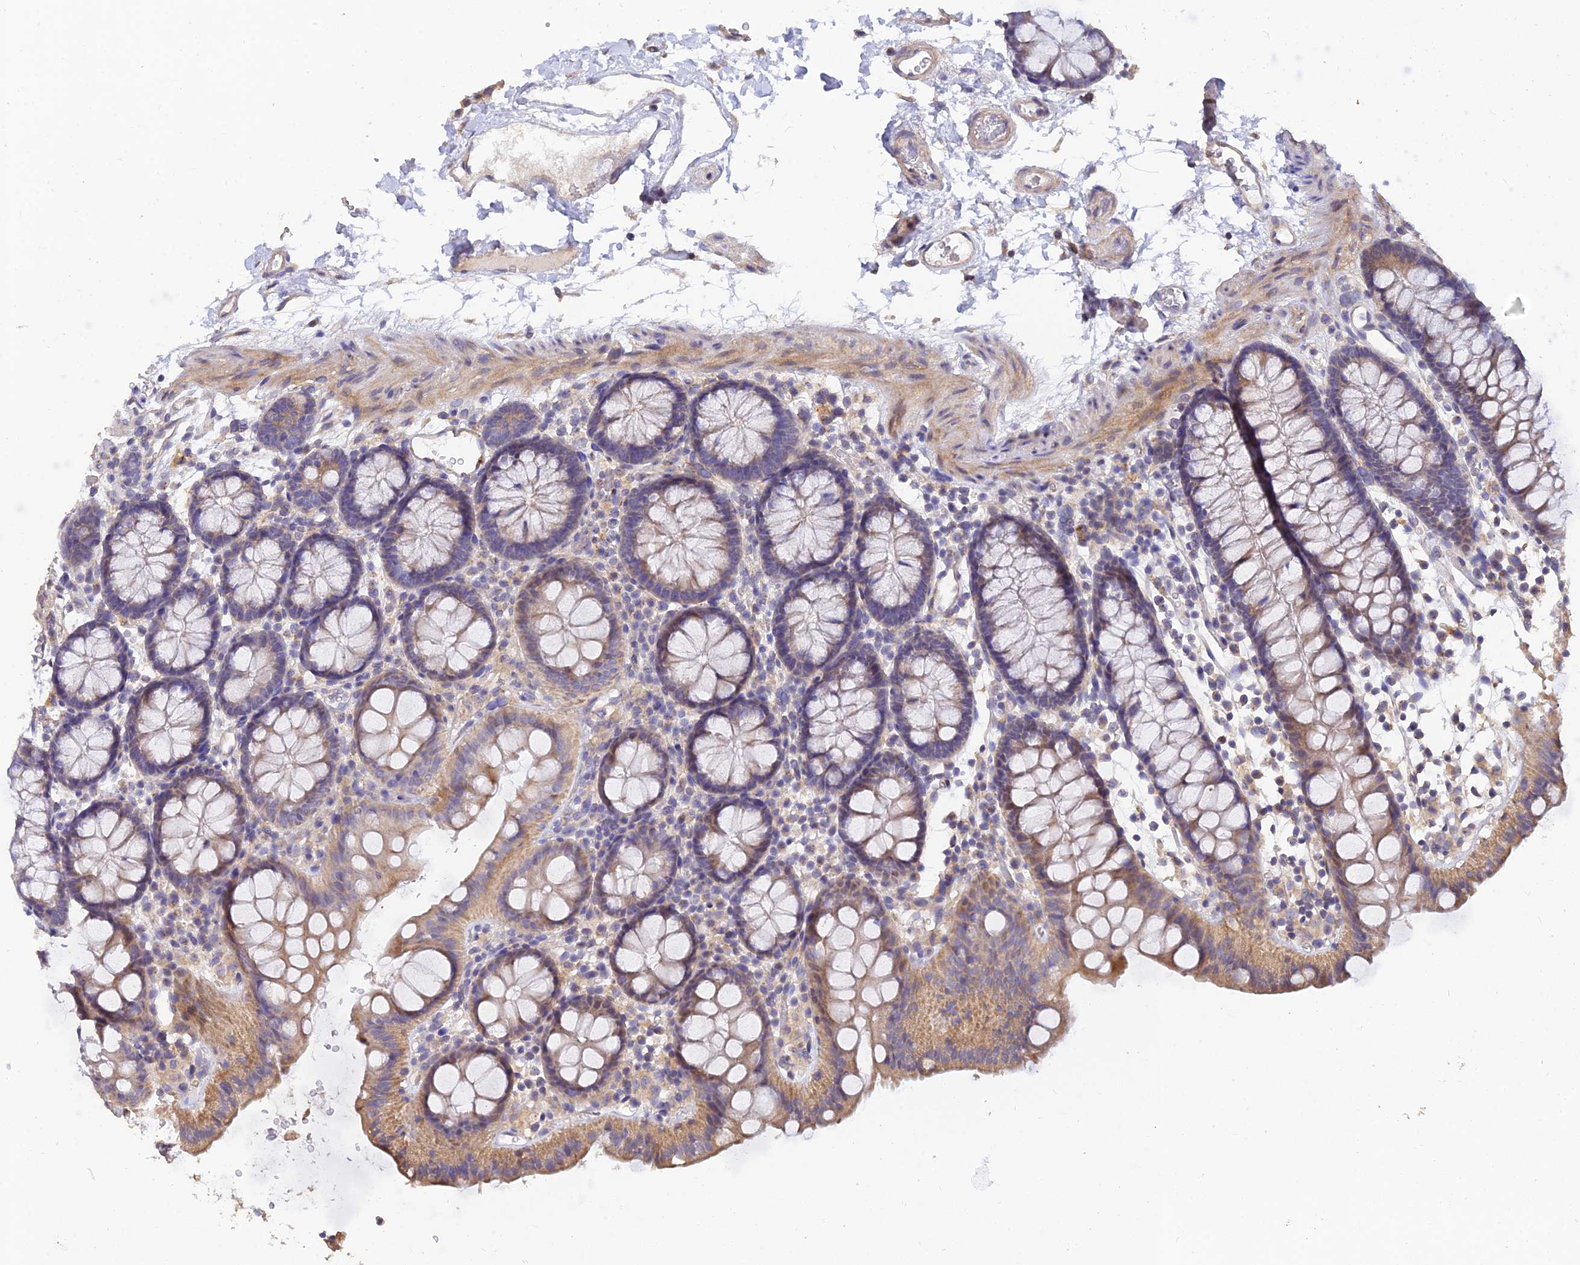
{"staining": {"intensity": "weak", "quantity": ">75%", "location": "cytoplasmic/membranous"}, "tissue": "colon", "cell_type": "Endothelial cells", "image_type": "normal", "snomed": [{"axis": "morphology", "description": "Normal tissue, NOS"}, {"axis": "topography", "description": "Colon"}], "caption": "High-power microscopy captured an IHC photomicrograph of normal colon, revealing weak cytoplasmic/membranous positivity in about >75% of endothelial cells.", "gene": "ARL8A", "patient": {"sex": "male", "age": 75}}